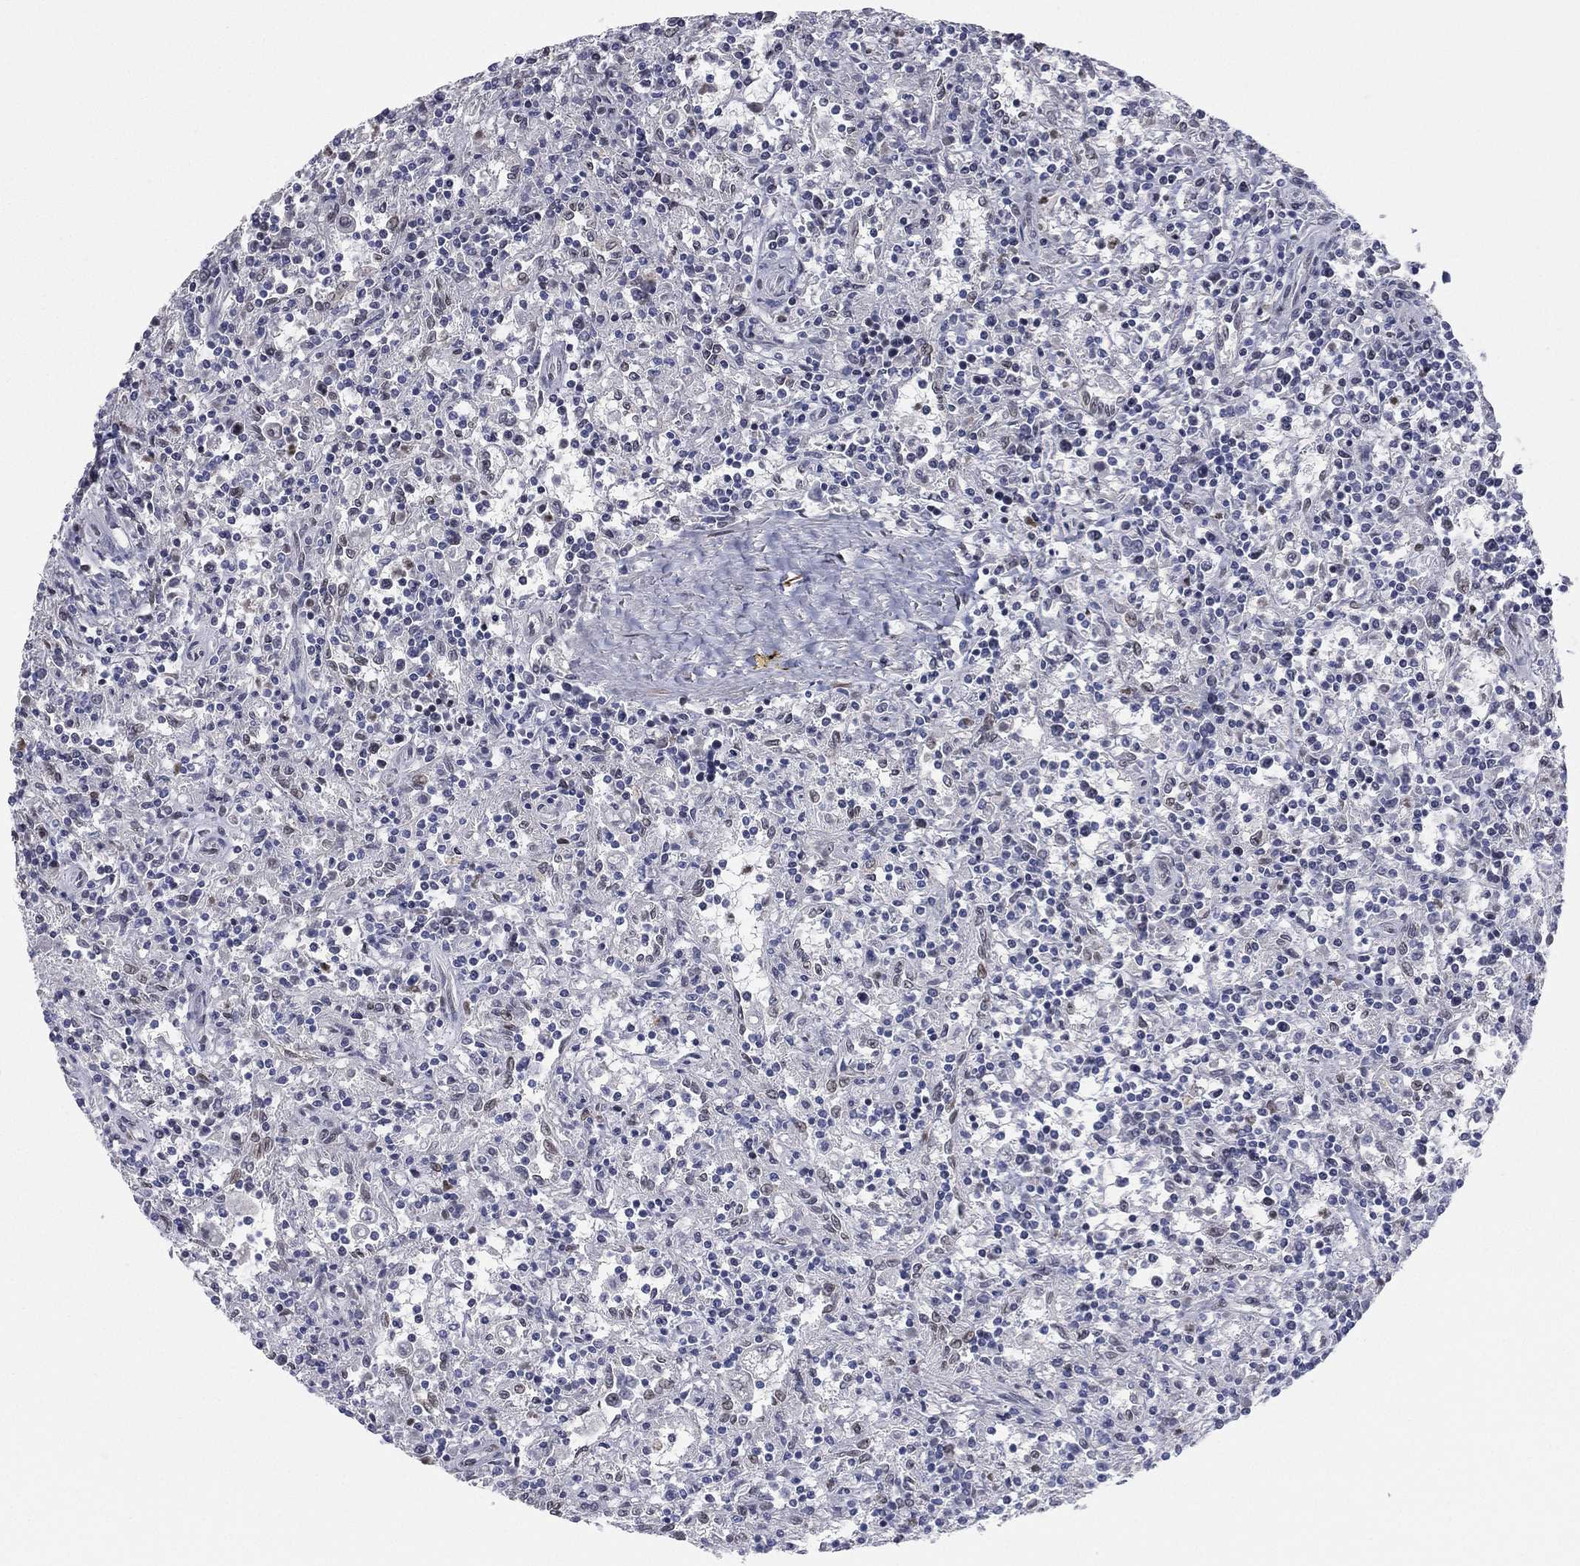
{"staining": {"intensity": "strong", "quantity": "<25%", "location": "nuclear"}, "tissue": "lymphoma", "cell_type": "Tumor cells", "image_type": "cancer", "snomed": [{"axis": "morphology", "description": "Malignant lymphoma, non-Hodgkin's type, Low grade"}, {"axis": "topography", "description": "Spleen"}], "caption": "The histopathology image demonstrates staining of lymphoma, revealing strong nuclear protein positivity (brown color) within tumor cells.", "gene": "LMNB1", "patient": {"sex": "male", "age": 62}}